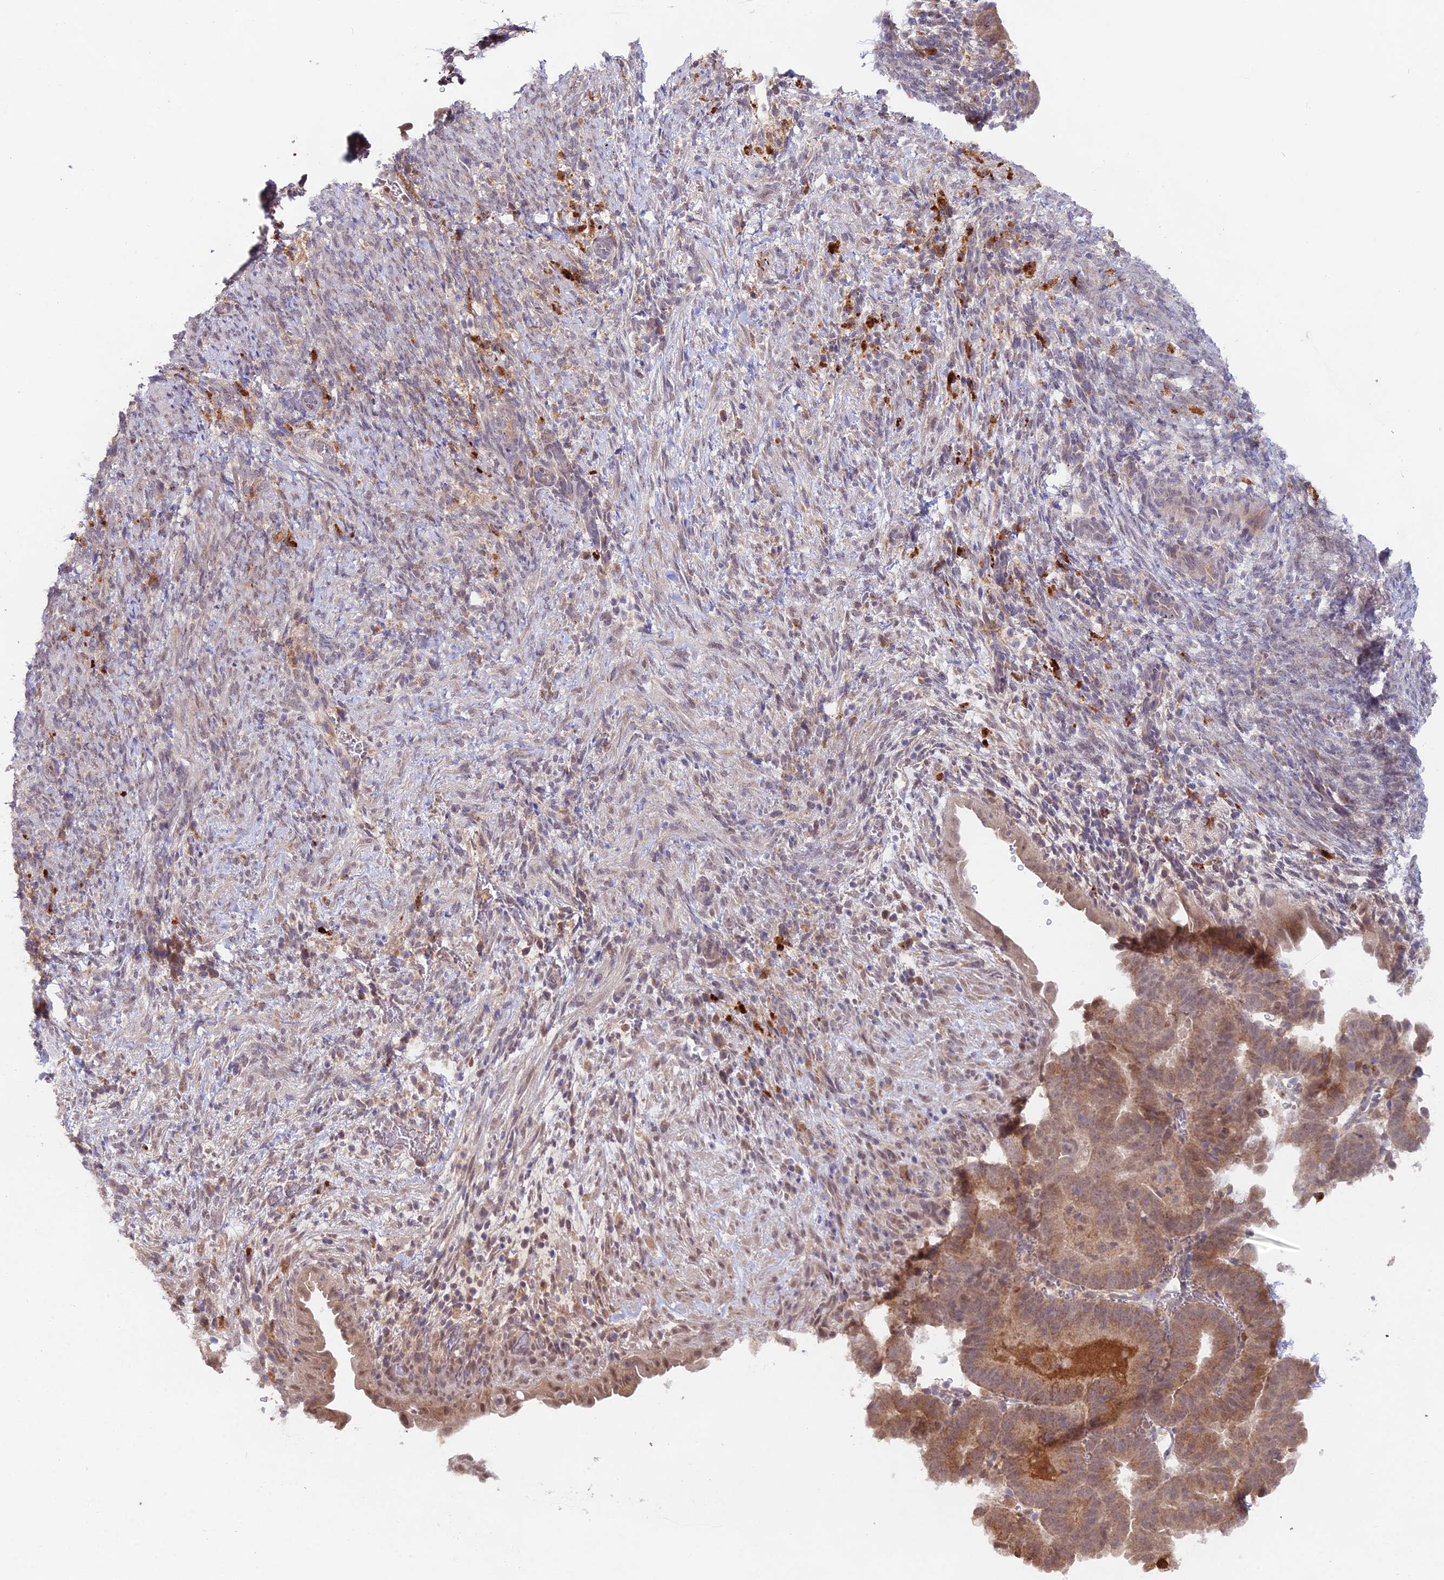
{"staining": {"intensity": "moderate", "quantity": ">75%", "location": "cytoplasmic/membranous"}, "tissue": "endometrial cancer", "cell_type": "Tumor cells", "image_type": "cancer", "snomed": [{"axis": "morphology", "description": "Adenocarcinoma, NOS"}, {"axis": "topography", "description": "Endometrium"}], "caption": "Moderate cytoplasmic/membranous positivity for a protein is present in approximately >75% of tumor cells of endometrial cancer using IHC.", "gene": "WDR43", "patient": {"sex": "female", "age": 70}}